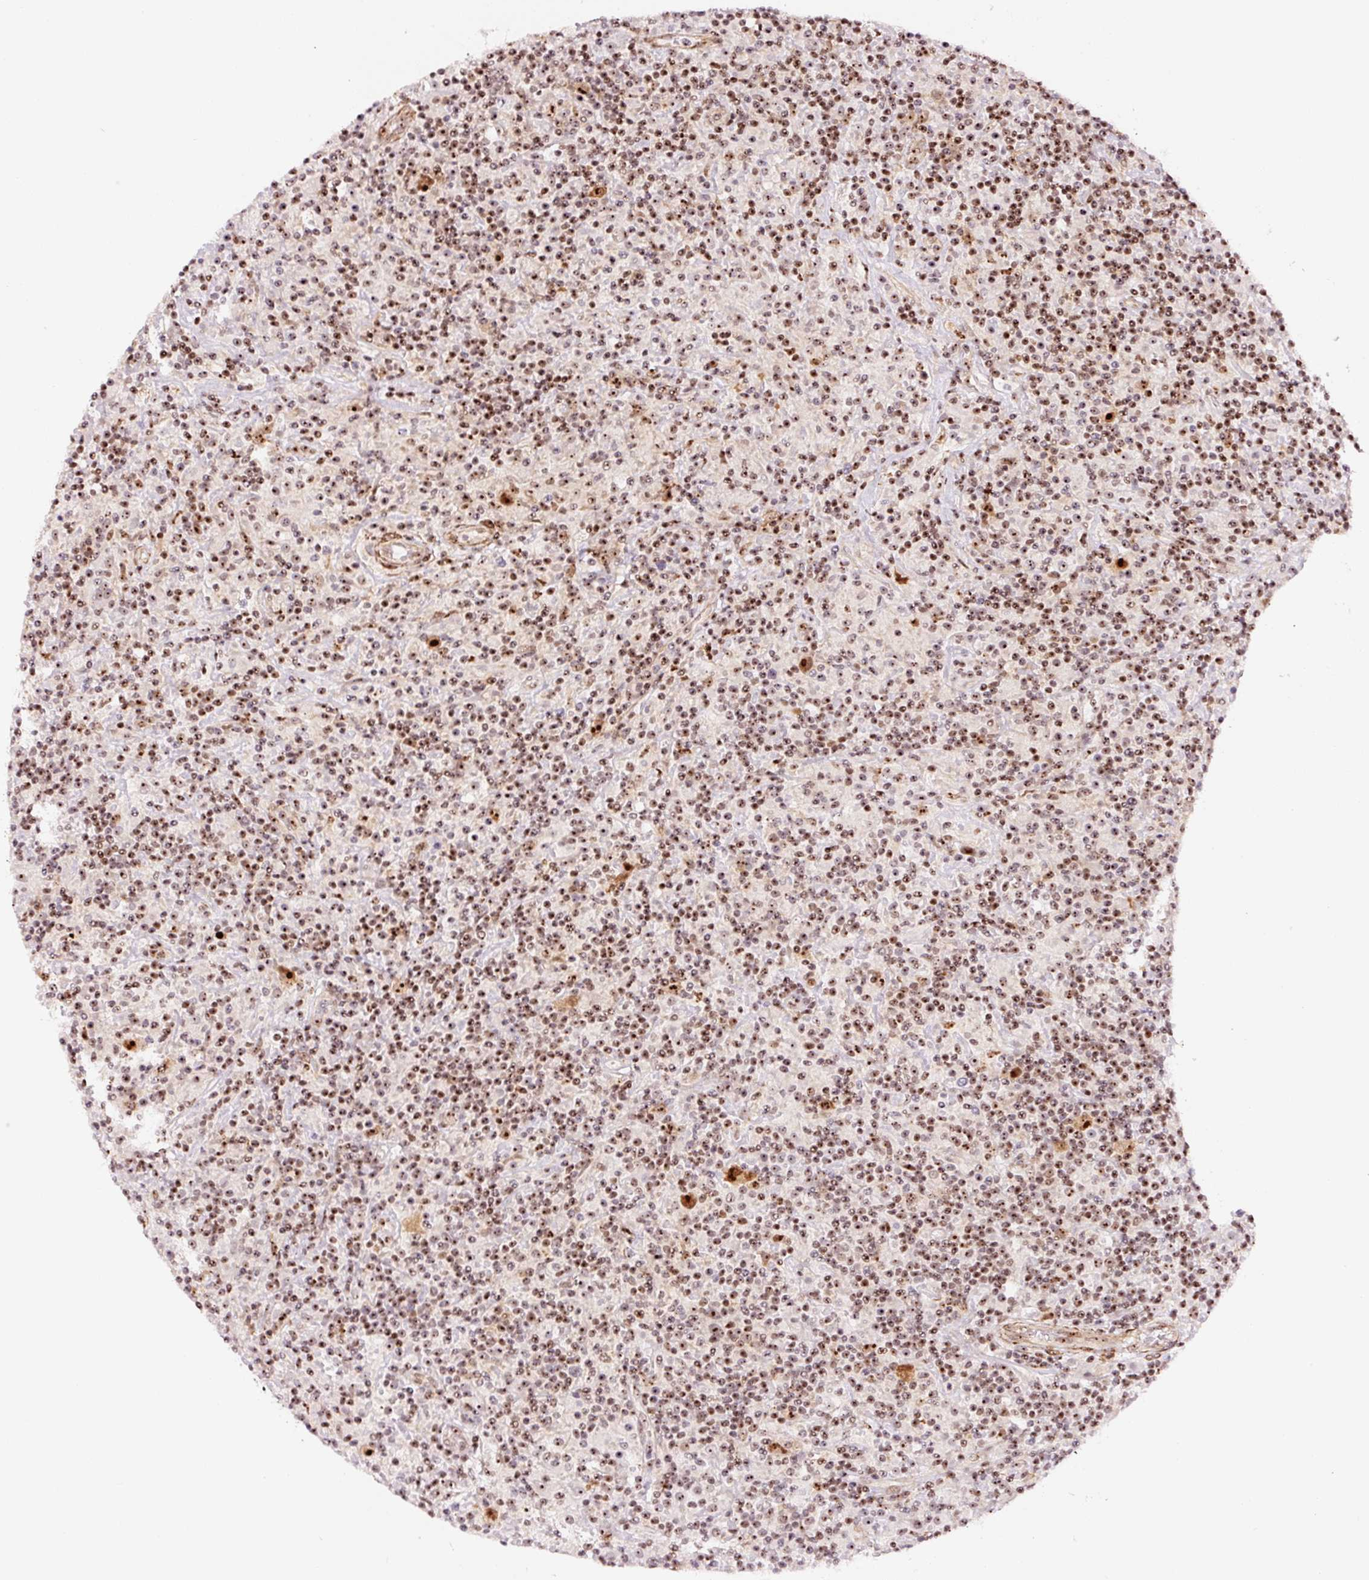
{"staining": {"intensity": "strong", "quantity": ">75%", "location": "nuclear"}, "tissue": "lymphoma", "cell_type": "Tumor cells", "image_type": "cancer", "snomed": [{"axis": "morphology", "description": "Hodgkin's disease, NOS"}, {"axis": "topography", "description": "Lymph node"}], "caption": "Immunohistochemistry photomicrograph of lymphoma stained for a protein (brown), which displays high levels of strong nuclear staining in about >75% of tumor cells.", "gene": "GNL3", "patient": {"sex": "male", "age": 70}}